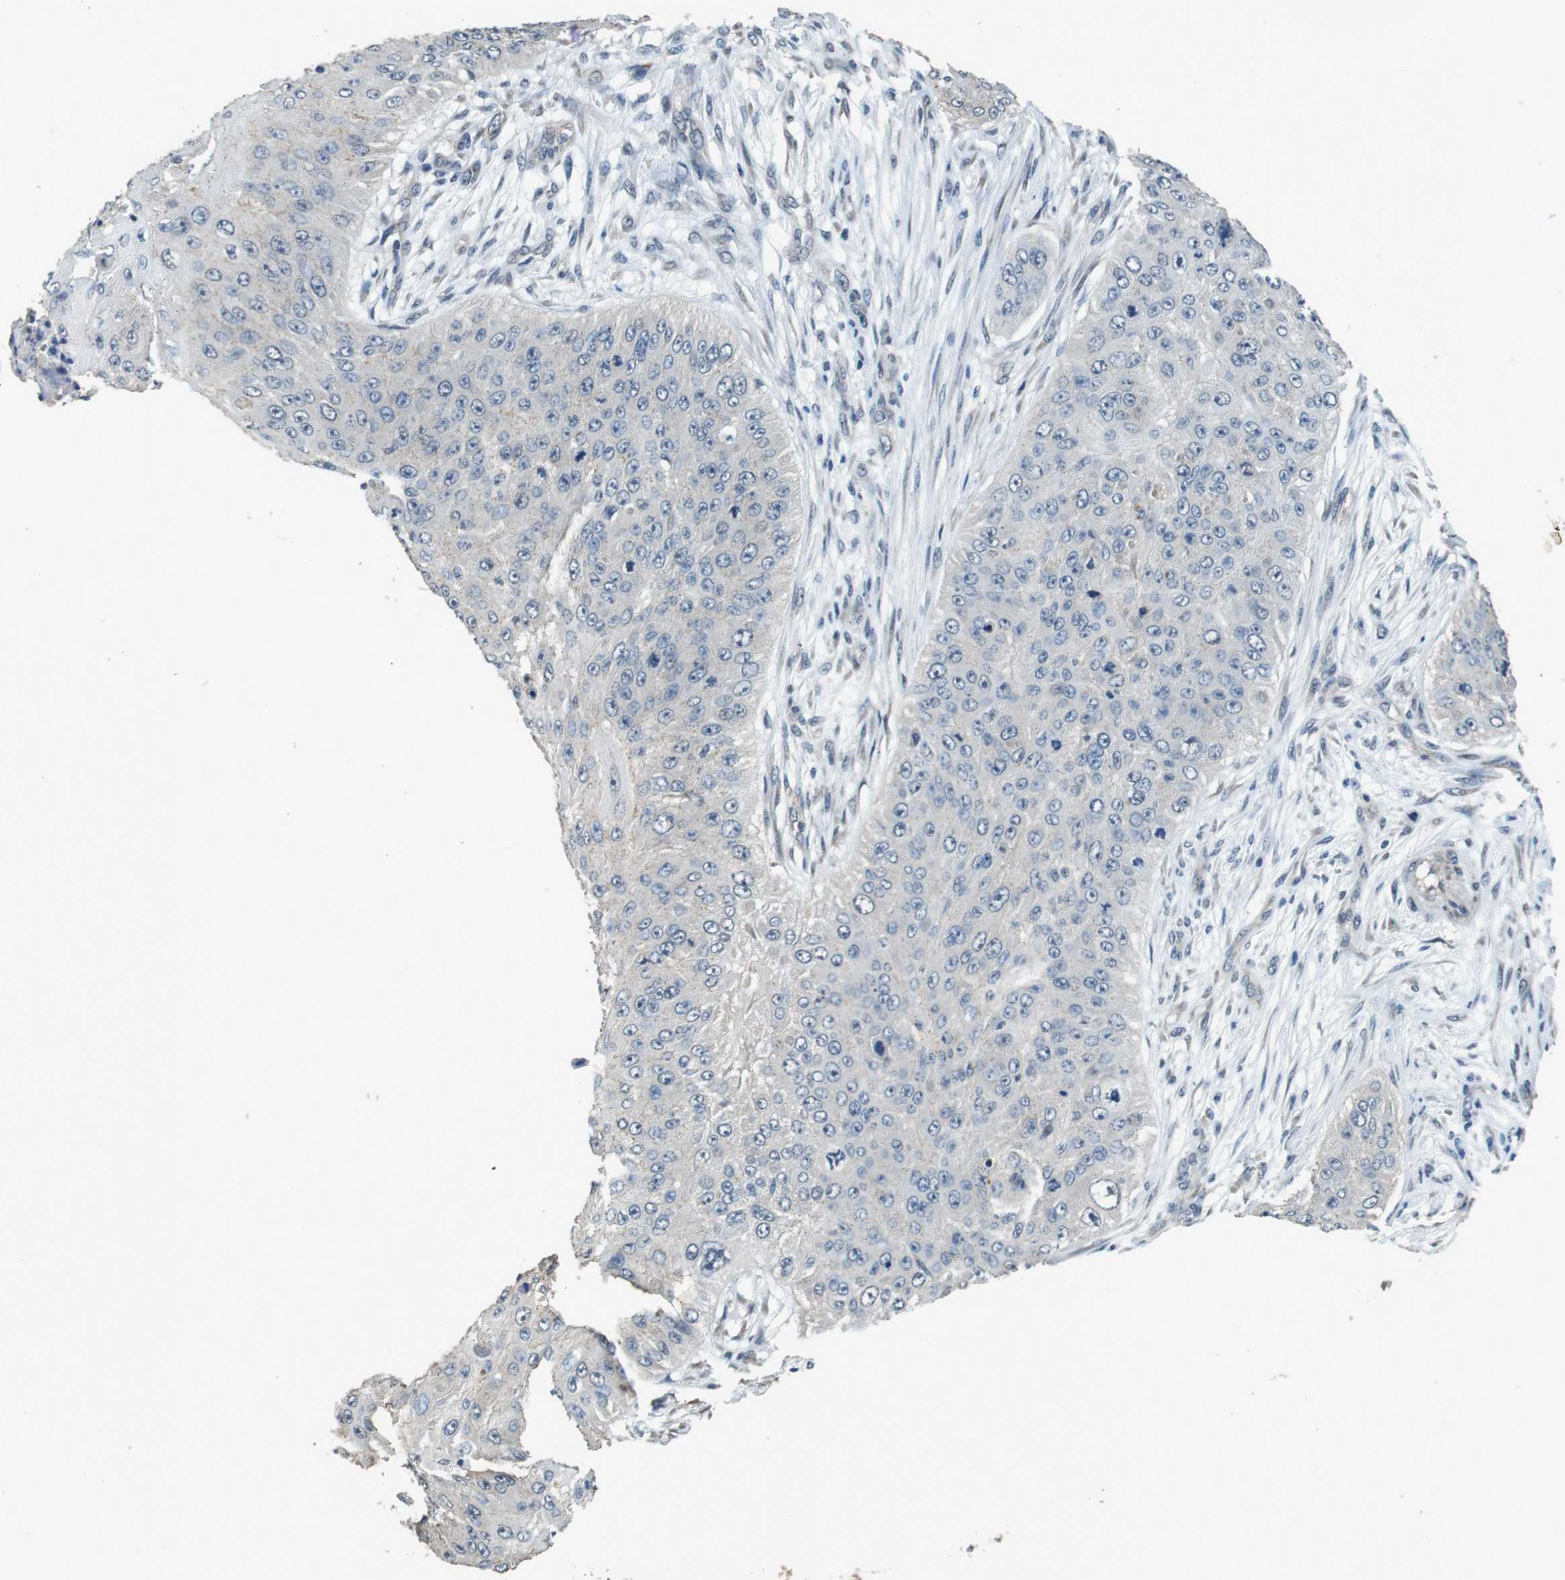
{"staining": {"intensity": "negative", "quantity": "none", "location": "none"}, "tissue": "skin cancer", "cell_type": "Tumor cells", "image_type": "cancer", "snomed": [{"axis": "morphology", "description": "Squamous cell carcinoma, NOS"}, {"axis": "topography", "description": "Skin"}], "caption": "Photomicrograph shows no significant protein staining in tumor cells of skin cancer (squamous cell carcinoma).", "gene": "CLDN7", "patient": {"sex": "female", "age": 80}}